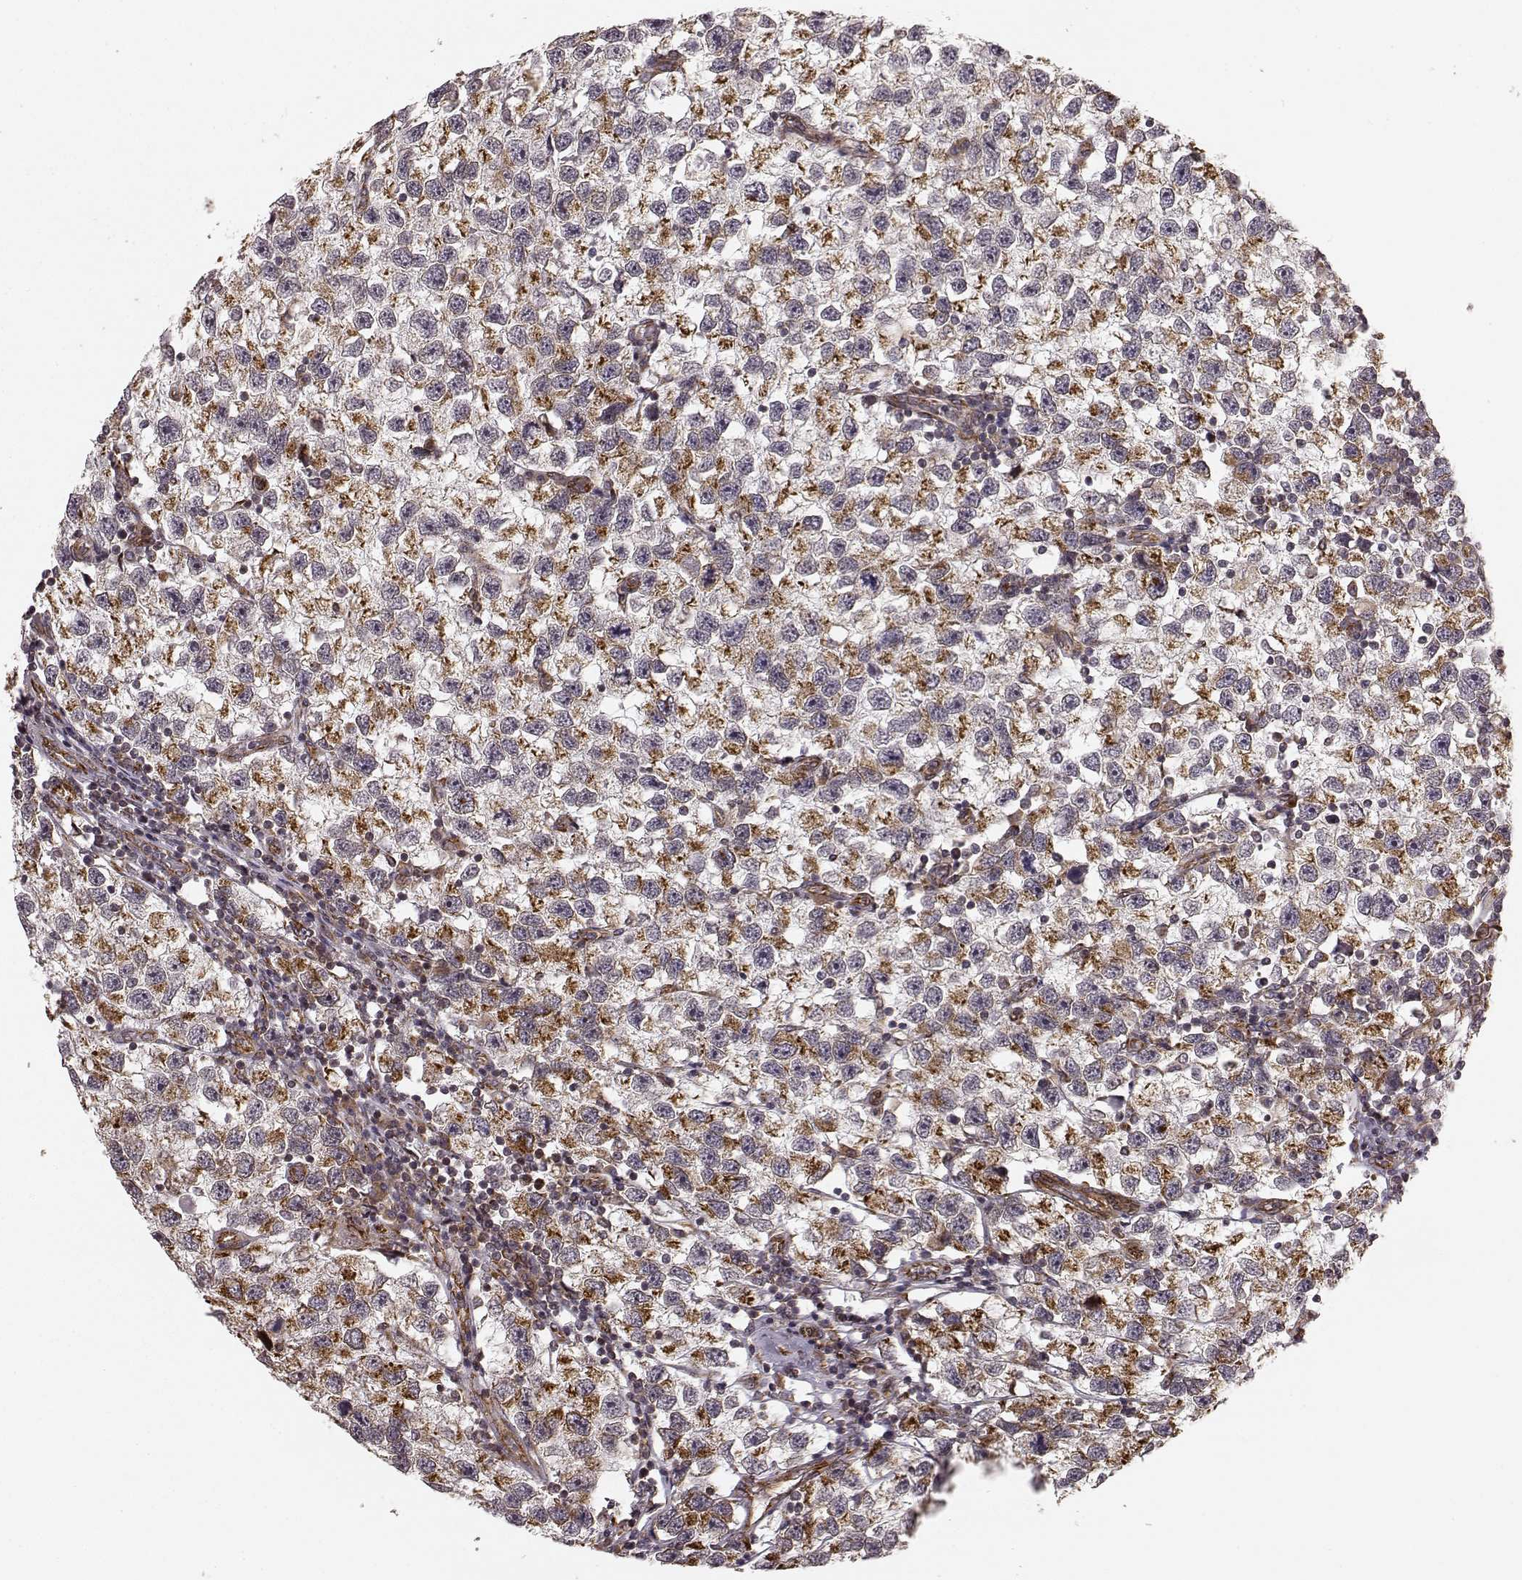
{"staining": {"intensity": "moderate", "quantity": ">75%", "location": "cytoplasmic/membranous"}, "tissue": "testis cancer", "cell_type": "Tumor cells", "image_type": "cancer", "snomed": [{"axis": "morphology", "description": "Seminoma, NOS"}, {"axis": "topography", "description": "Testis"}], "caption": "Testis seminoma stained with DAB (3,3'-diaminobenzidine) immunohistochemistry exhibits medium levels of moderate cytoplasmic/membranous staining in about >75% of tumor cells.", "gene": "TMEM14A", "patient": {"sex": "male", "age": 26}}